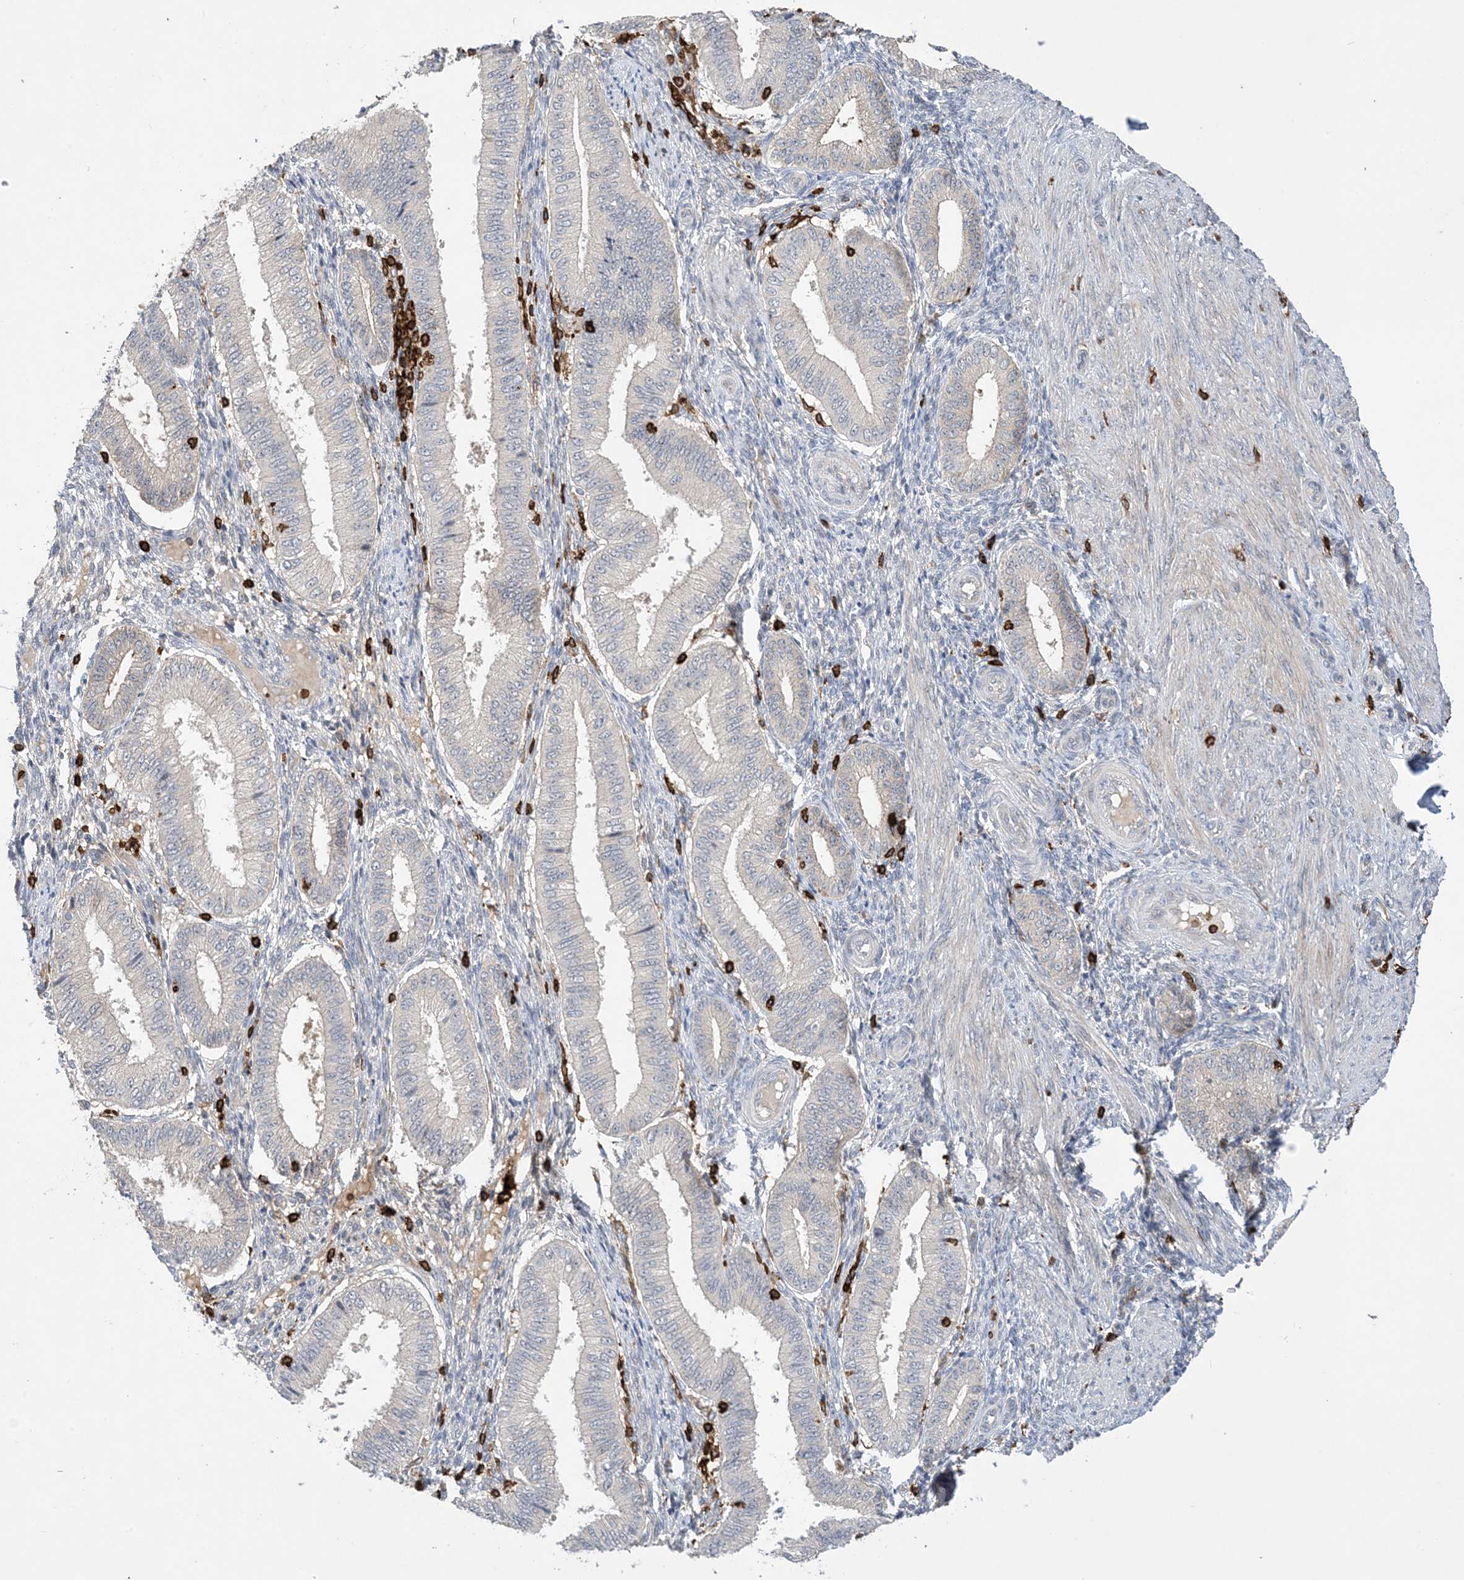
{"staining": {"intensity": "negative", "quantity": "none", "location": "none"}, "tissue": "endometrium", "cell_type": "Cells in endometrial stroma", "image_type": "normal", "snomed": [{"axis": "morphology", "description": "Normal tissue, NOS"}, {"axis": "topography", "description": "Endometrium"}], "caption": "Immunohistochemistry of normal human endometrium exhibits no positivity in cells in endometrial stroma.", "gene": "AK9", "patient": {"sex": "female", "age": 39}}